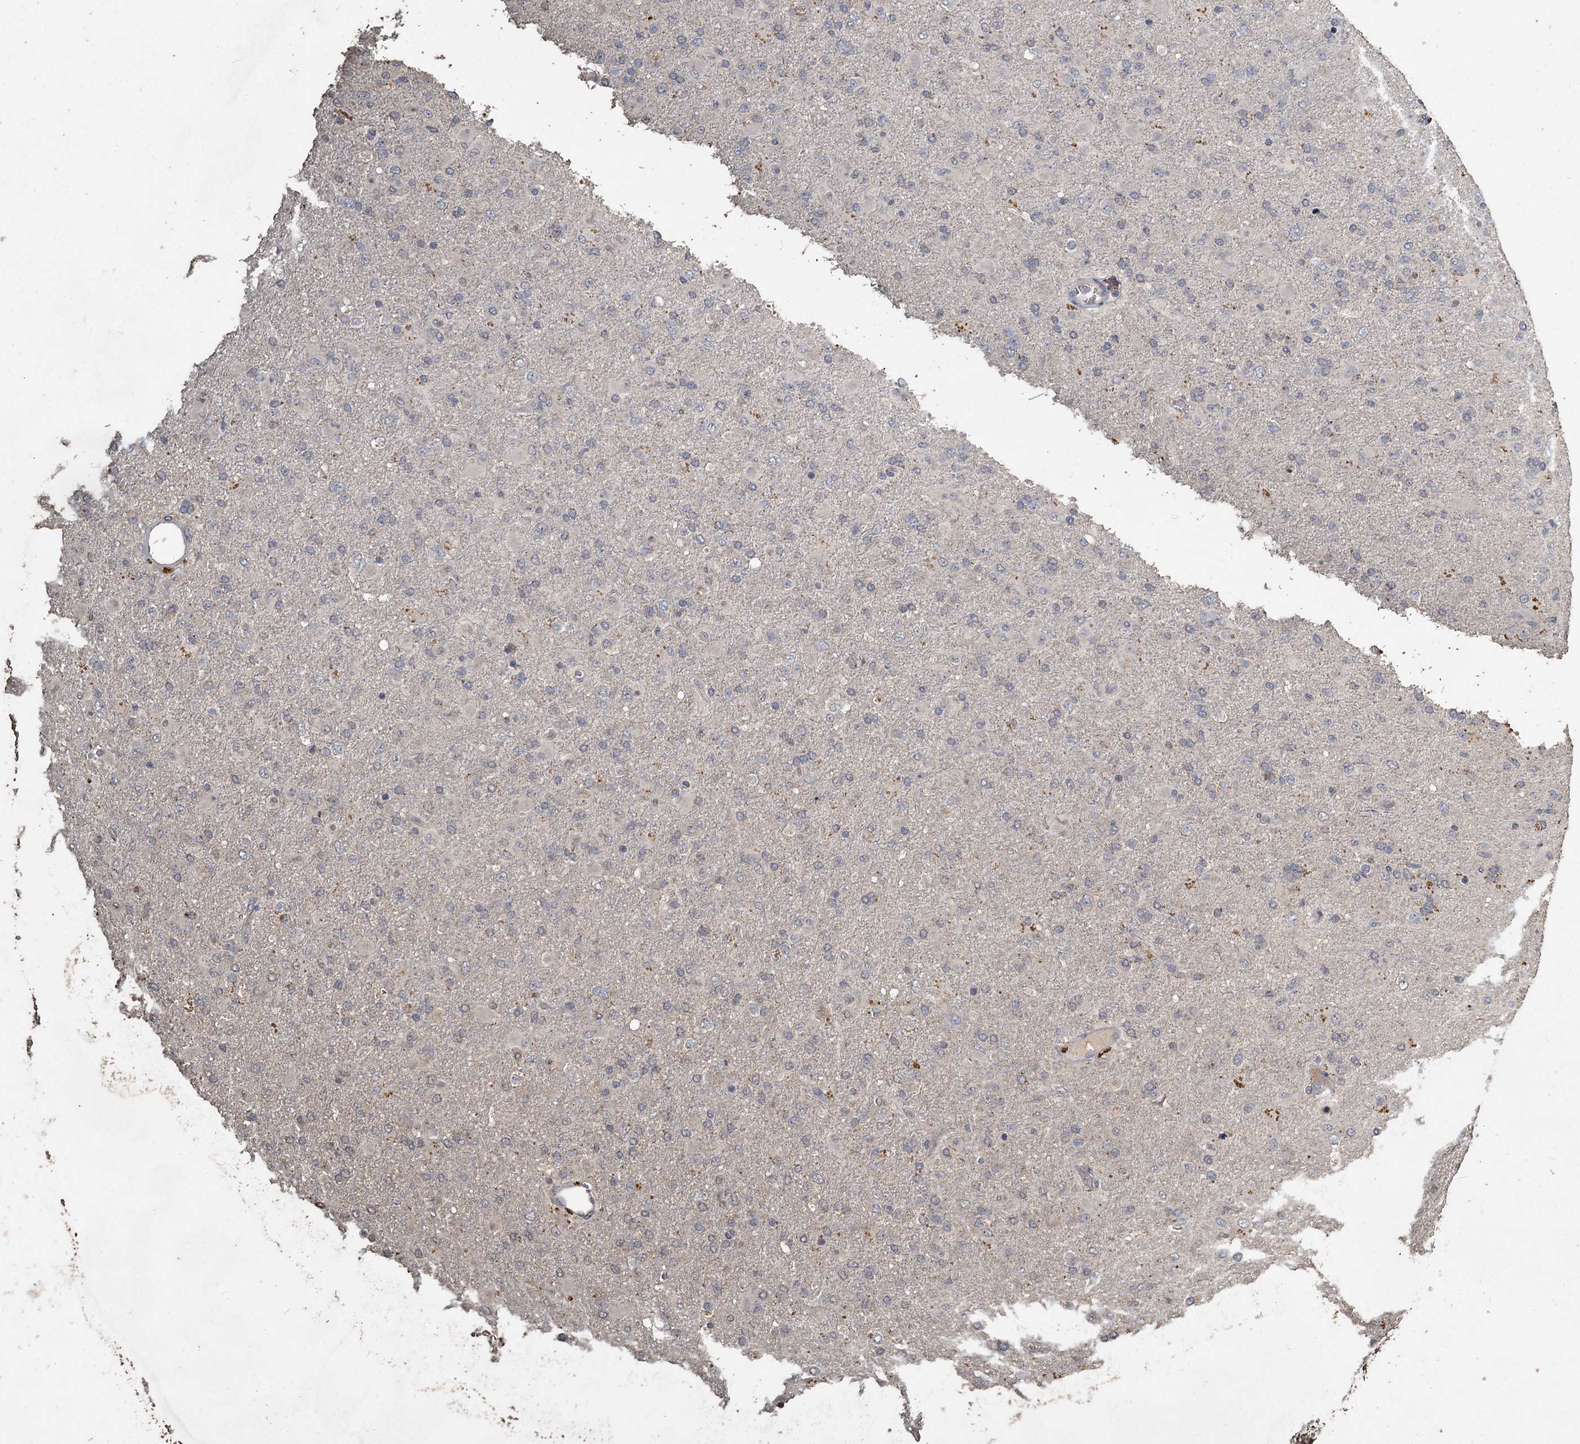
{"staining": {"intensity": "negative", "quantity": "none", "location": "none"}, "tissue": "glioma", "cell_type": "Tumor cells", "image_type": "cancer", "snomed": [{"axis": "morphology", "description": "Glioma, malignant, Low grade"}, {"axis": "topography", "description": "Brain"}], "caption": "IHC of glioma reveals no expression in tumor cells.", "gene": "CCDC61", "patient": {"sex": "male", "age": 65}}